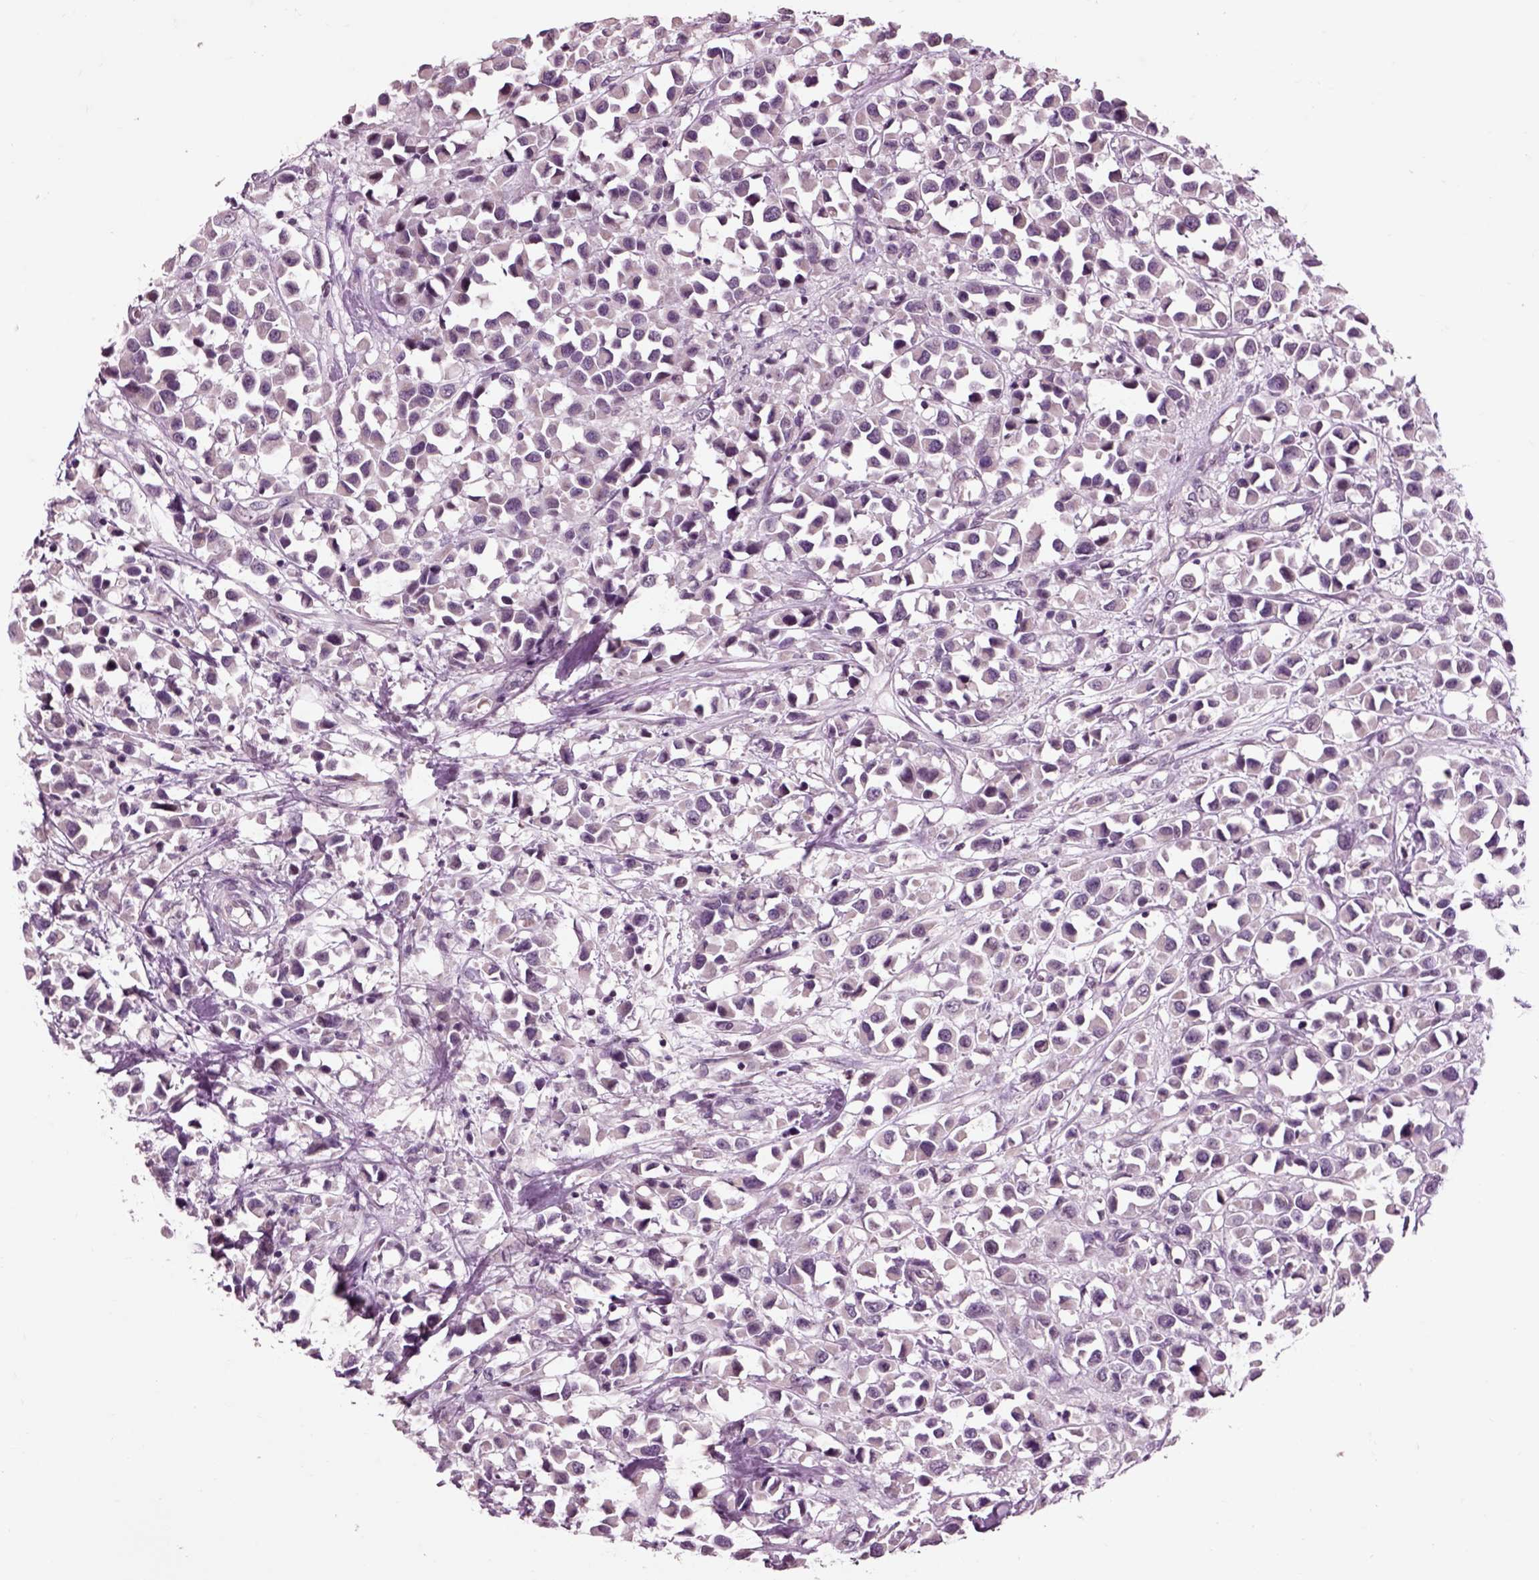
{"staining": {"intensity": "negative", "quantity": "none", "location": "none"}, "tissue": "breast cancer", "cell_type": "Tumor cells", "image_type": "cancer", "snomed": [{"axis": "morphology", "description": "Duct carcinoma"}, {"axis": "topography", "description": "Breast"}], "caption": "Immunohistochemistry photomicrograph of neoplastic tissue: human breast cancer stained with DAB (3,3'-diaminobenzidine) shows no significant protein positivity in tumor cells.", "gene": "CHGB", "patient": {"sex": "female", "age": 61}}